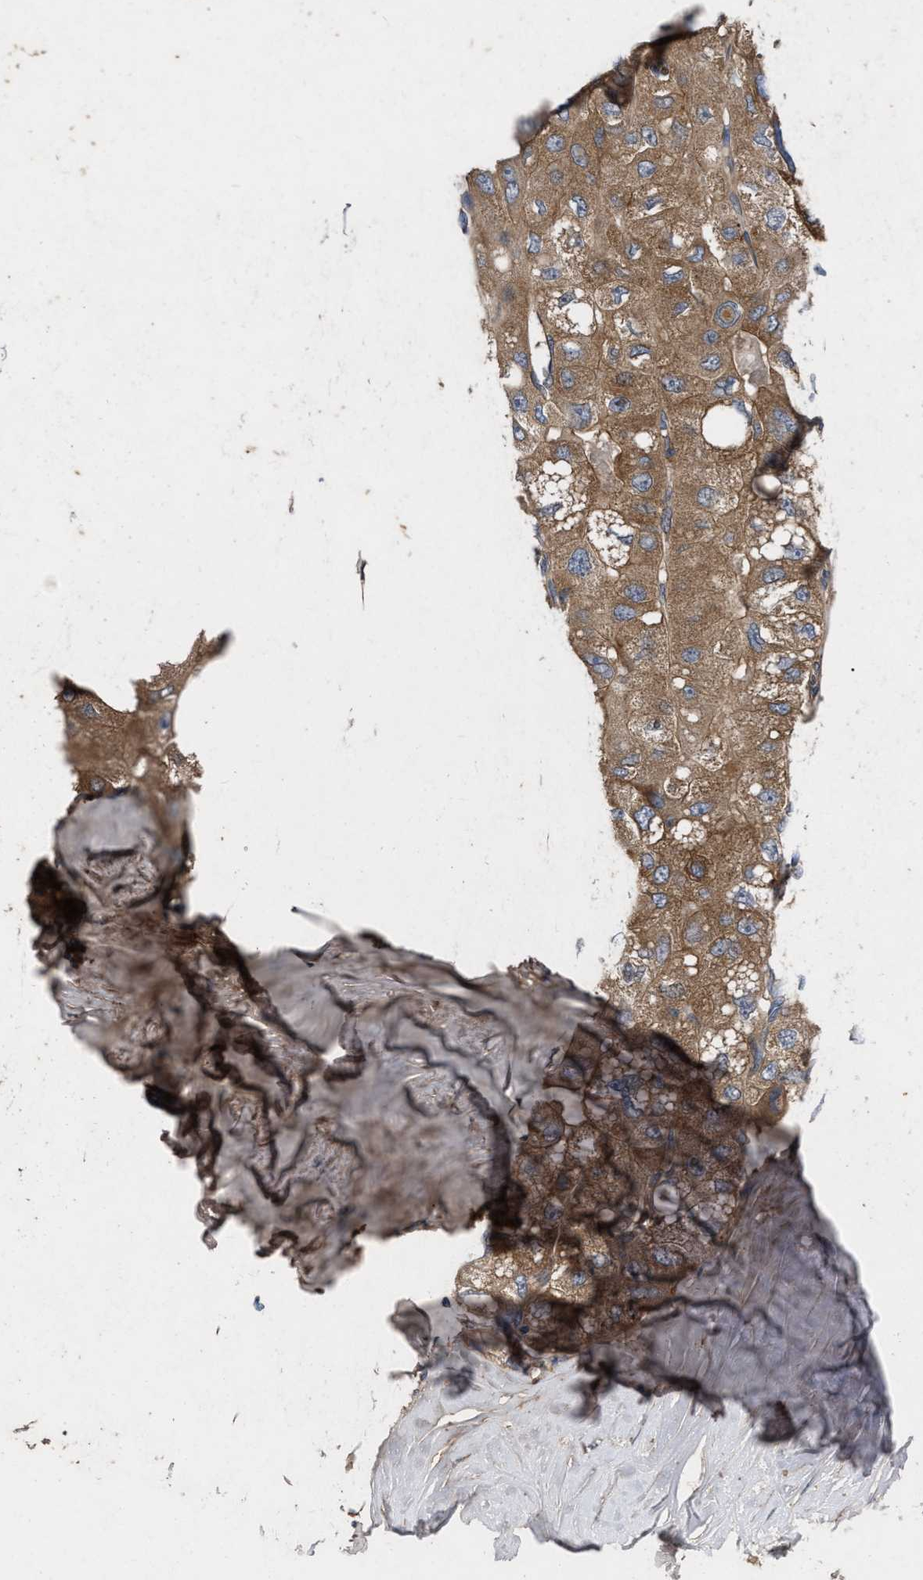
{"staining": {"intensity": "moderate", "quantity": ">75%", "location": "cytoplasmic/membranous"}, "tissue": "liver cancer", "cell_type": "Tumor cells", "image_type": "cancer", "snomed": [{"axis": "morphology", "description": "Carcinoma, Hepatocellular, NOS"}, {"axis": "topography", "description": "Liver"}], "caption": "Human hepatocellular carcinoma (liver) stained for a protein (brown) exhibits moderate cytoplasmic/membranous positive positivity in about >75% of tumor cells.", "gene": "CDKN2C", "patient": {"sex": "male", "age": 80}}